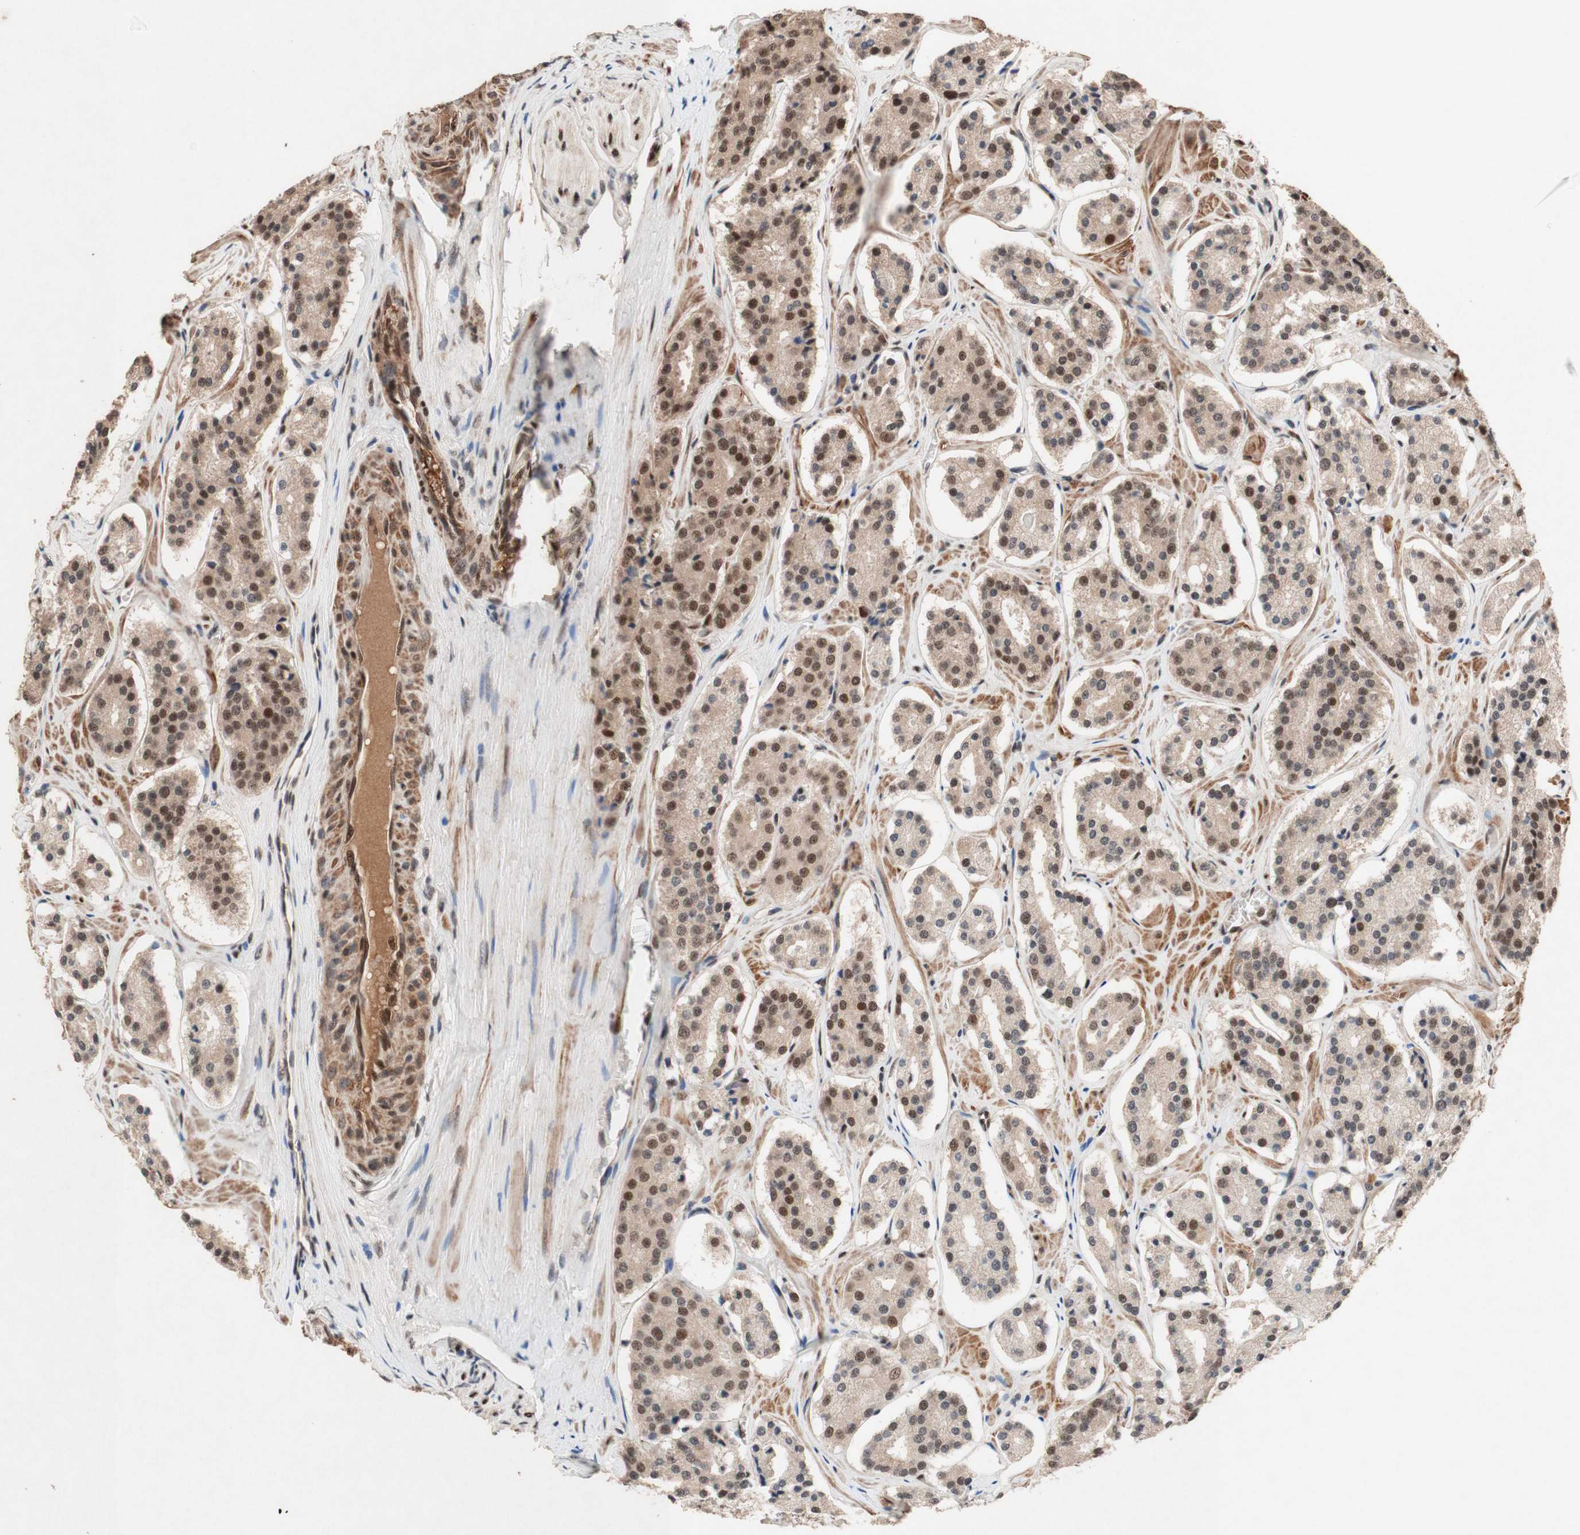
{"staining": {"intensity": "moderate", "quantity": ">75%", "location": "nuclear"}, "tissue": "prostate cancer", "cell_type": "Tumor cells", "image_type": "cancer", "snomed": [{"axis": "morphology", "description": "Adenocarcinoma, High grade"}, {"axis": "topography", "description": "Prostate"}], "caption": "Tumor cells show medium levels of moderate nuclear expression in approximately >75% of cells in prostate cancer (high-grade adenocarcinoma). (brown staining indicates protein expression, while blue staining denotes nuclei).", "gene": "TLE1", "patient": {"sex": "male", "age": 60}}